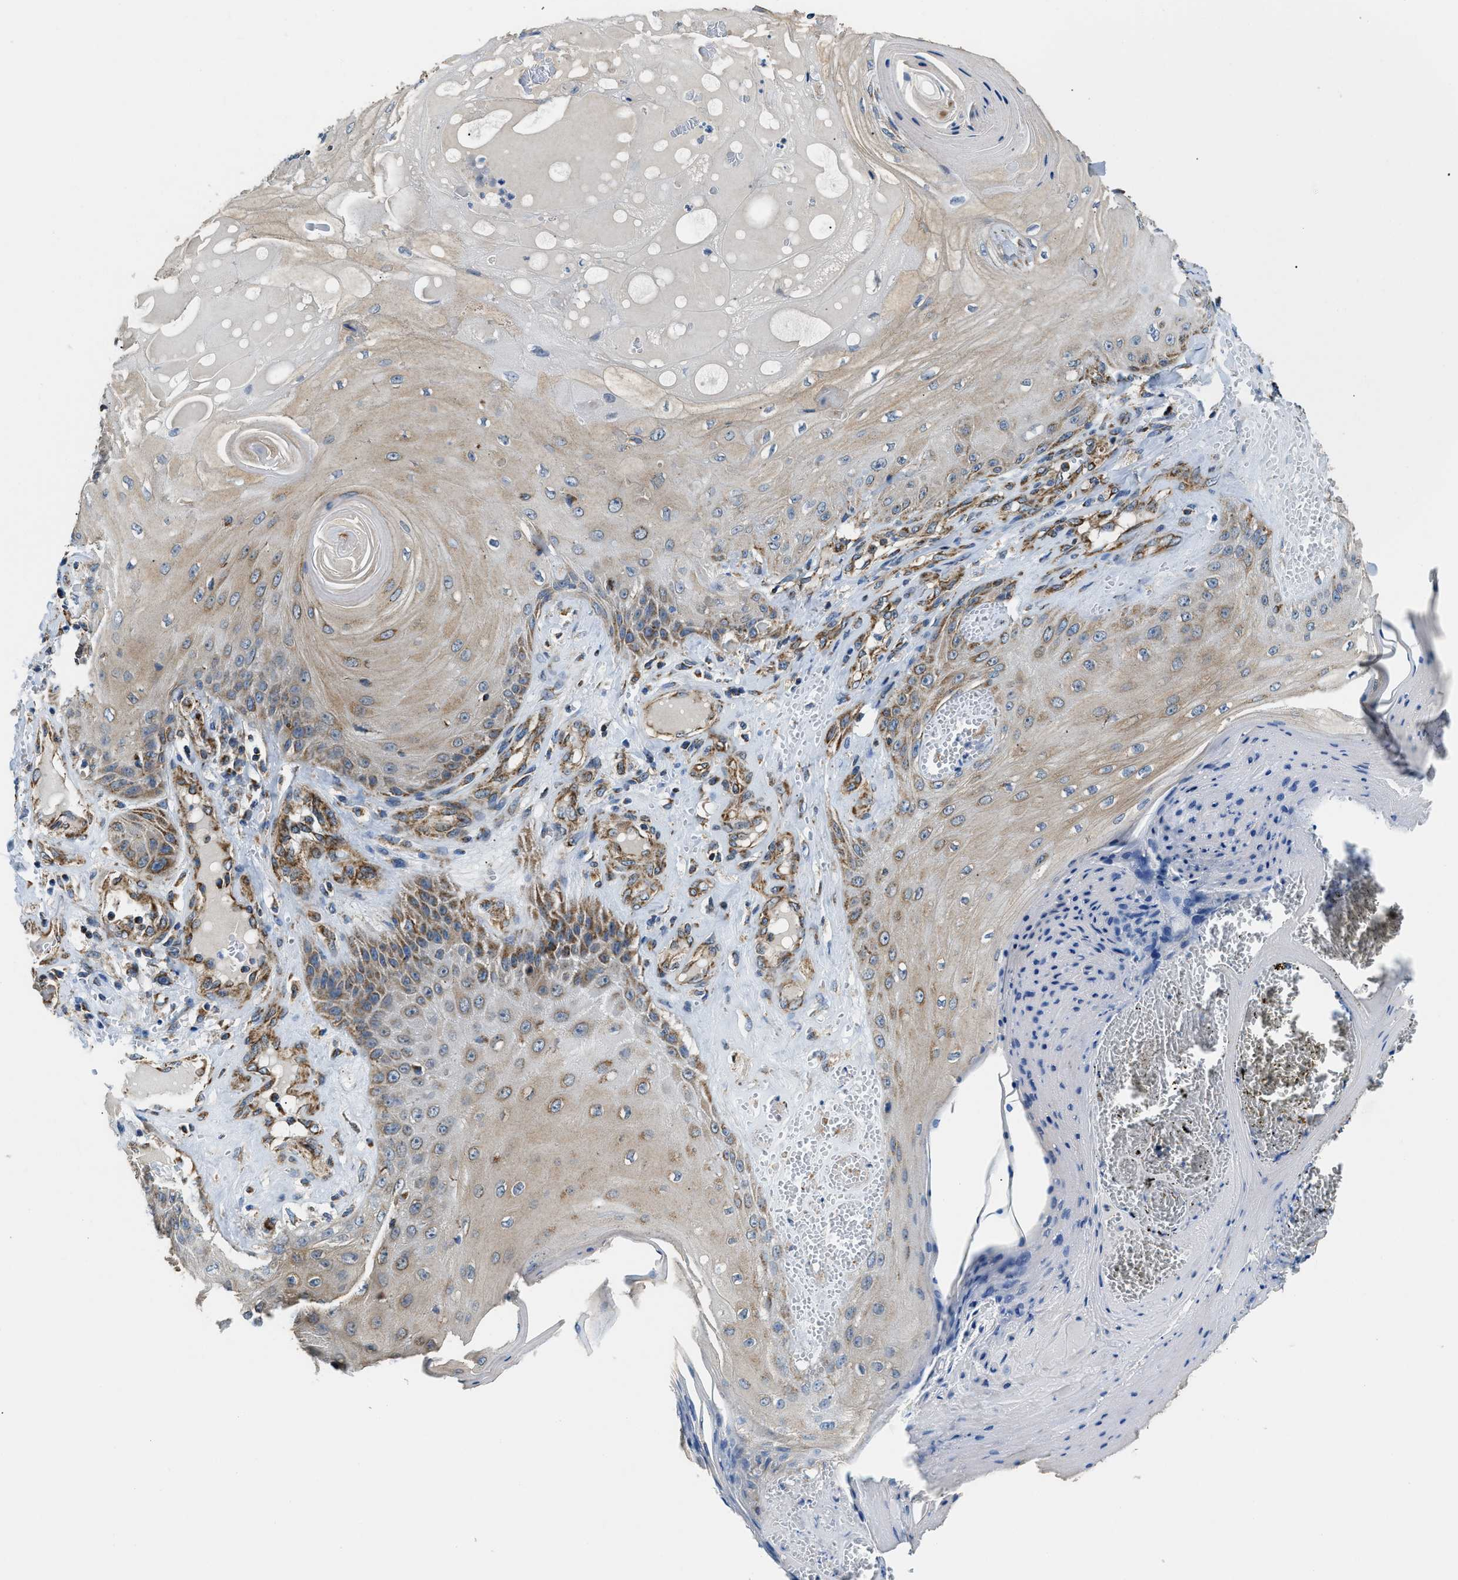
{"staining": {"intensity": "moderate", "quantity": ">75%", "location": "cytoplasmic/membranous"}, "tissue": "skin cancer", "cell_type": "Tumor cells", "image_type": "cancer", "snomed": [{"axis": "morphology", "description": "Squamous cell carcinoma, NOS"}, {"axis": "topography", "description": "Skin"}], "caption": "A medium amount of moderate cytoplasmic/membranous staining is present in approximately >75% of tumor cells in squamous cell carcinoma (skin) tissue.", "gene": "STK33", "patient": {"sex": "male", "age": 74}}